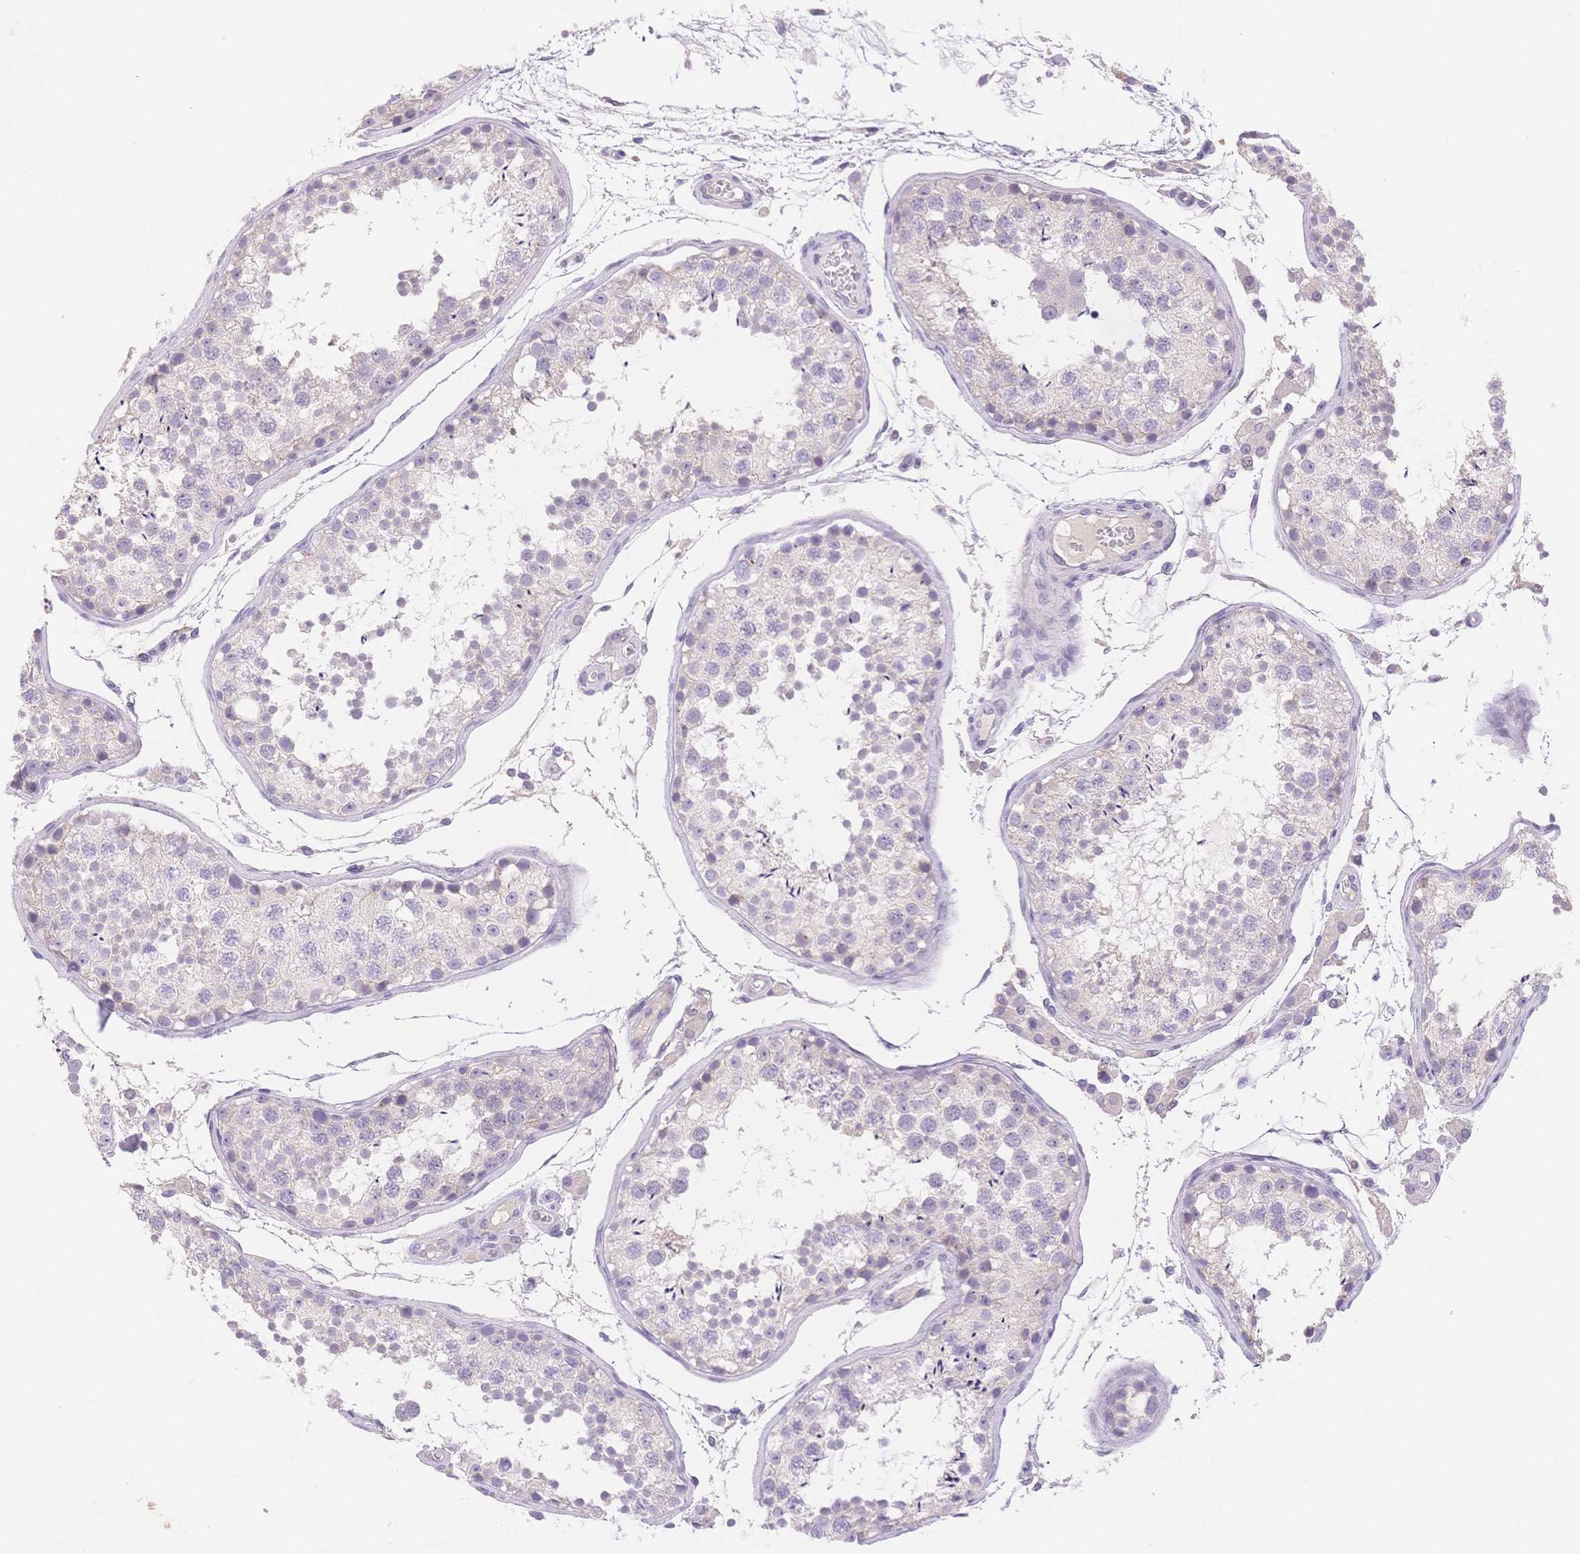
{"staining": {"intensity": "negative", "quantity": "none", "location": "none"}, "tissue": "testis", "cell_type": "Cells in seminiferous ducts", "image_type": "normal", "snomed": [{"axis": "morphology", "description": "Normal tissue, NOS"}, {"axis": "topography", "description": "Testis"}], "caption": "This is an immunohistochemistry (IHC) image of normal human testis. There is no expression in cells in seminiferous ducts.", "gene": "MYOM1", "patient": {"sex": "male", "age": 29}}